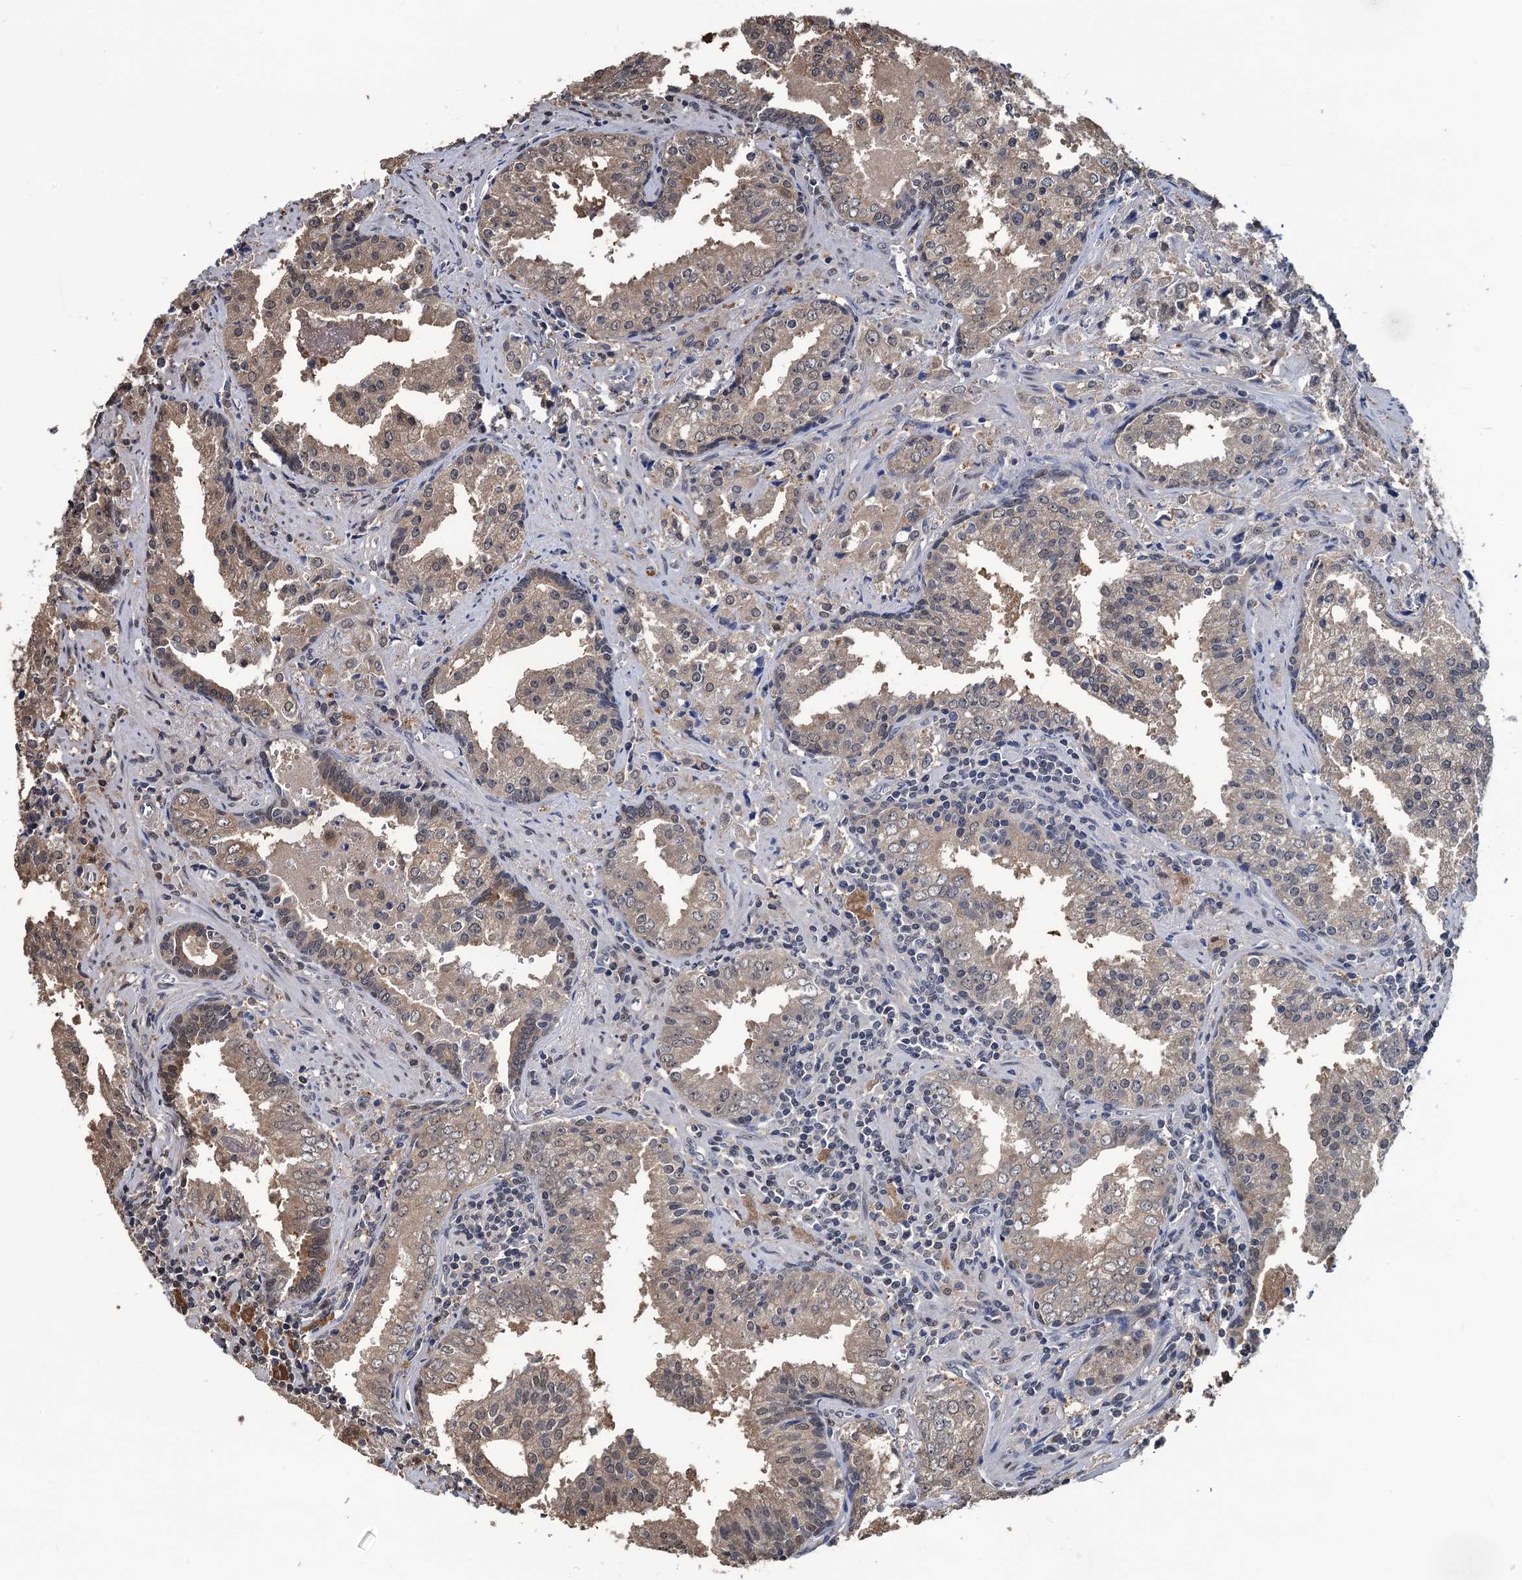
{"staining": {"intensity": "weak", "quantity": "25%-75%", "location": "cytoplasmic/membranous"}, "tissue": "prostate cancer", "cell_type": "Tumor cells", "image_type": "cancer", "snomed": [{"axis": "morphology", "description": "Adenocarcinoma, High grade"}, {"axis": "topography", "description": "Prostate"}], "caption": "Brown immunohistochemical staining in human high-grade adenocarcinoma (prostate) exhibits weak cytoplasmic/membranous expression in about 25%-75% of tumor cells.", "gene": "RTKN2", "patient": {"sex": "male", "age": 68}}